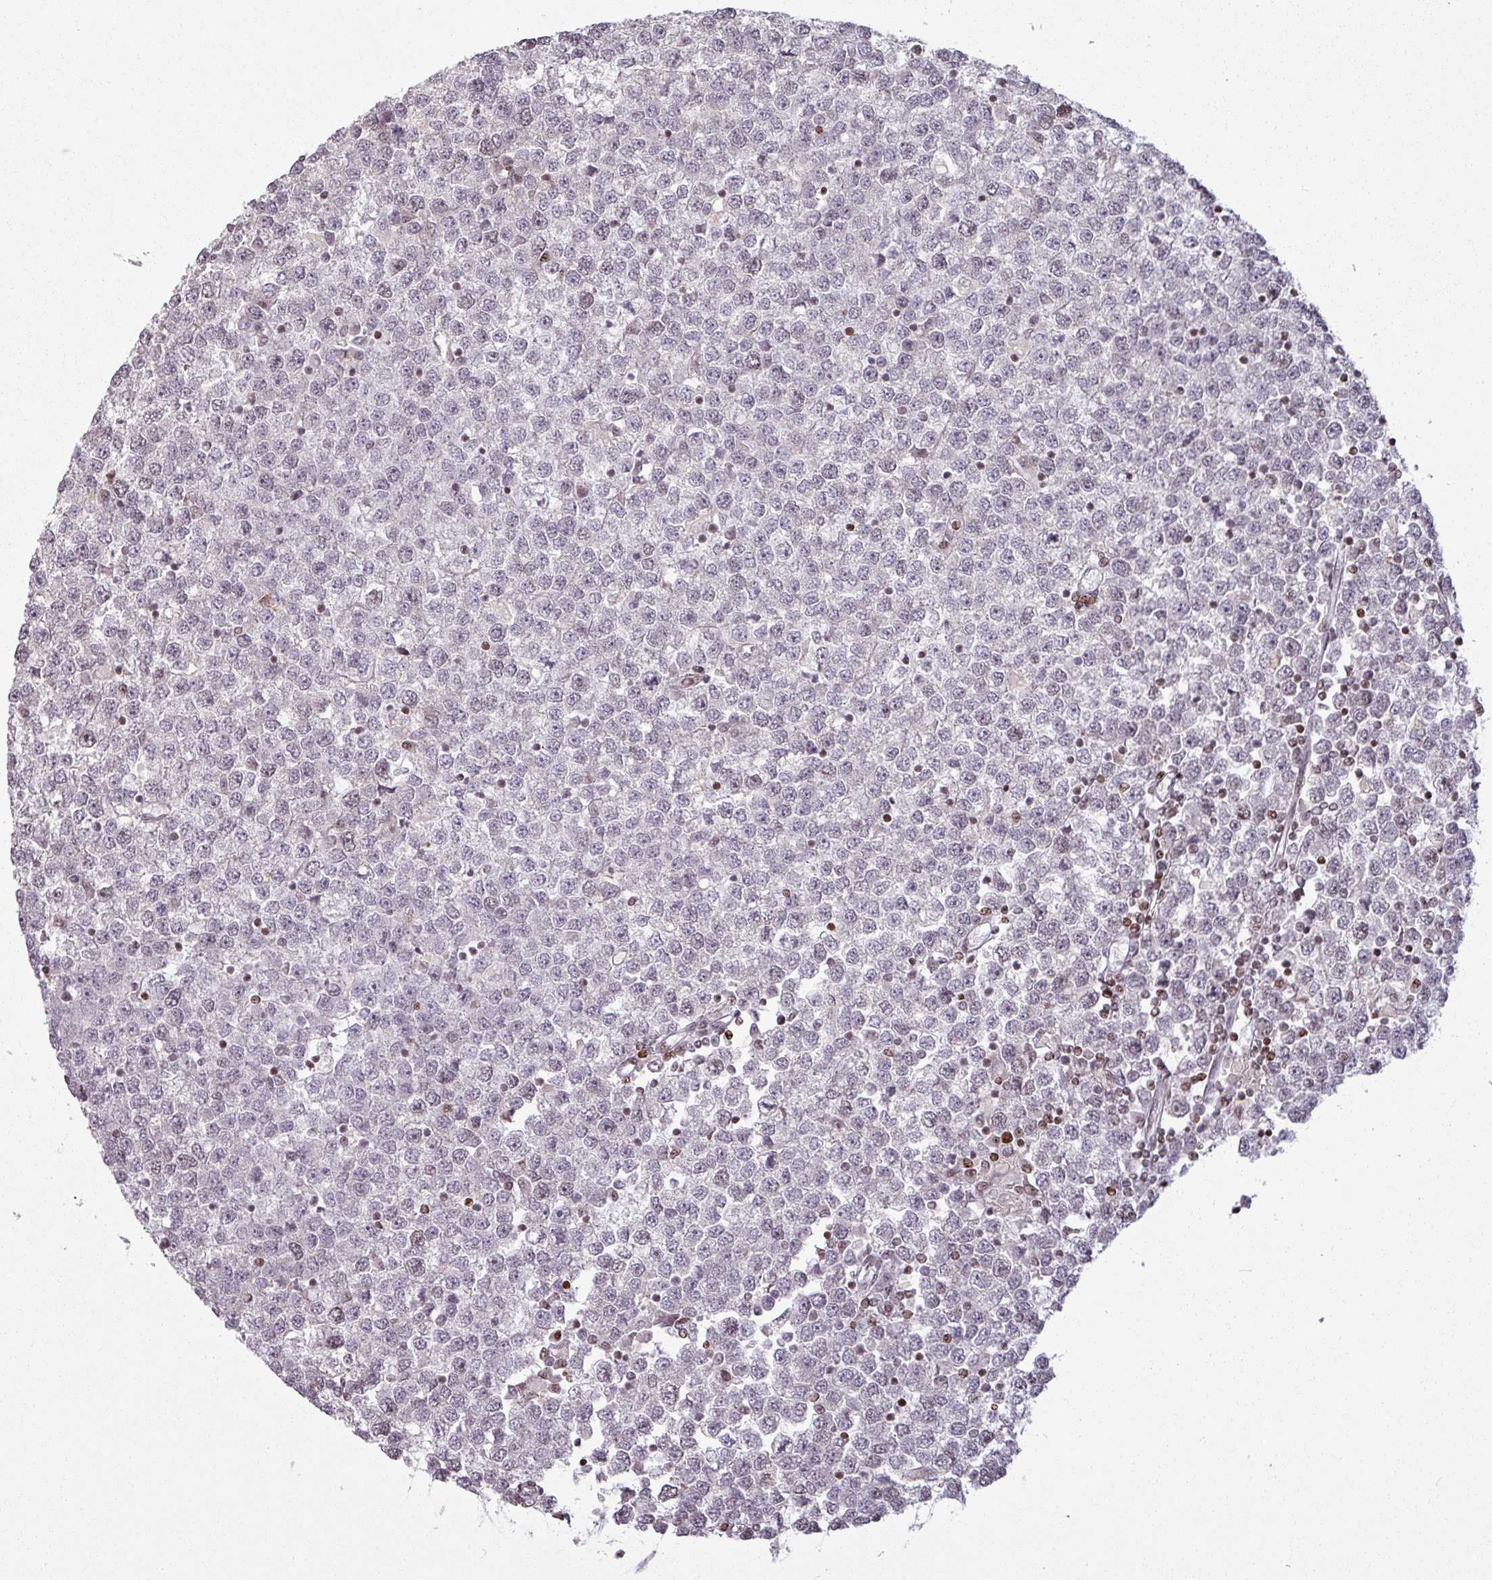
{"staining": {"intensity": "weak", "quantity": "<25%", "location": "nuclear"}, "tissue": "testis cancer", "cell_type": "Tumor cells", "image_type": "cancer", "snomed": [{"axis": "morphology", "description": "Seminoma, NOS"}, {"axis": "topography", "description": "Testis"}], "caption": "DAB (3,3'-diaminobenzidine) immunohistochemical staining of testis cancer (seminoma) exhibits no significant staining in tumor cells. (Brightfield microscopy of DAB immunohistochemistry at high magnification).", "gene": "NCOR1", "patient": {"sex": "male", "age": 65}}